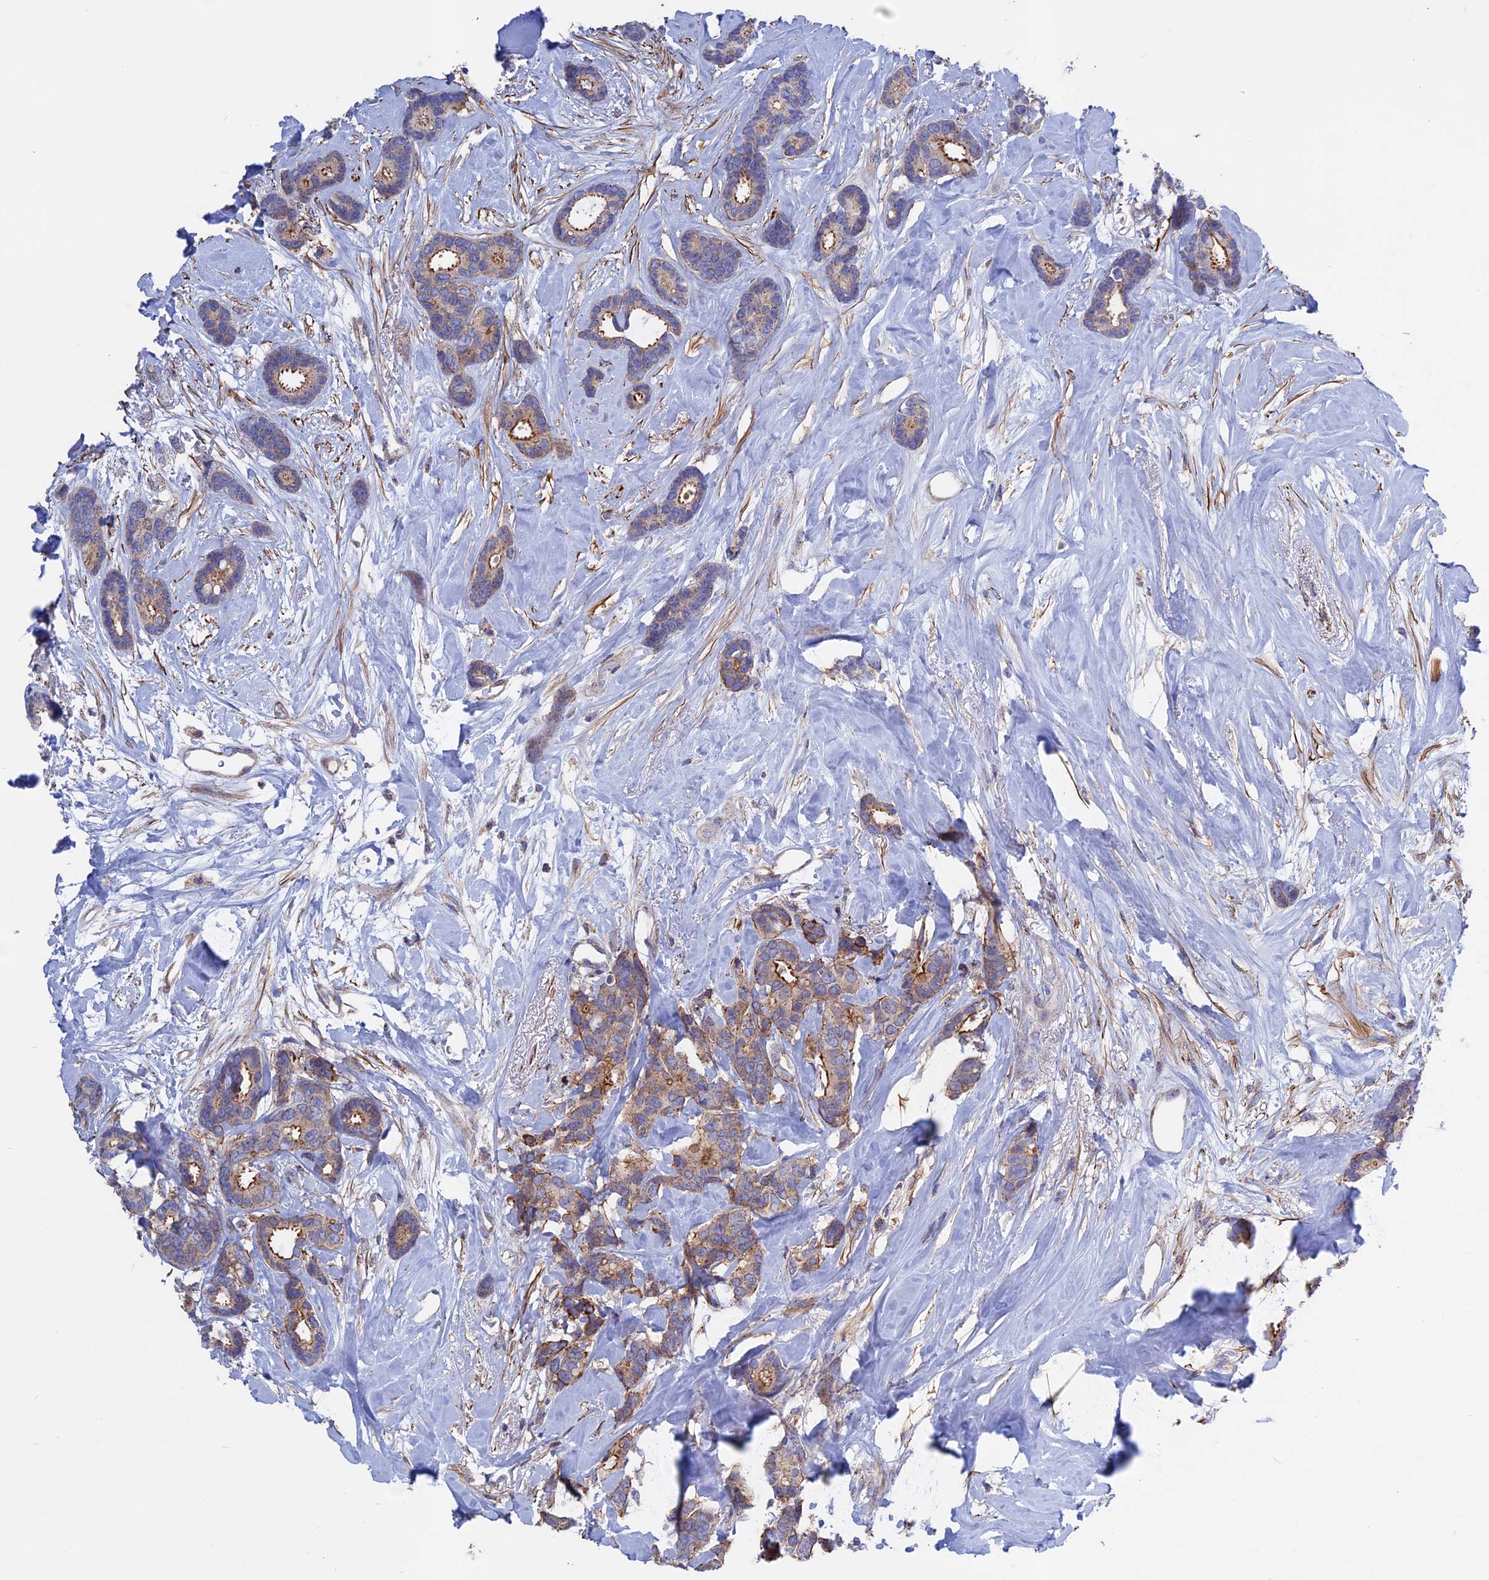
{"staining": {"intensity": "moderate", "quantity": "25%-75%", "location": "cytoplasmic/membranous"}, "tissue": "breast cancer", "cell_type": "Tumor cells", "image_type": "cancer", "snomed": [{"axis": "morphology", "description": "Duct carcinoma"}, {"axis": "topography", "description": "Breast"}], "caption": "The photomicrograph exhibits staining of breast cancer, revealing moderate cytoplasmic/membranous protein expression (brown color) within tumor cells.", "gene": "LYPD5", "patient": {"sex": "female", "age": 87}}